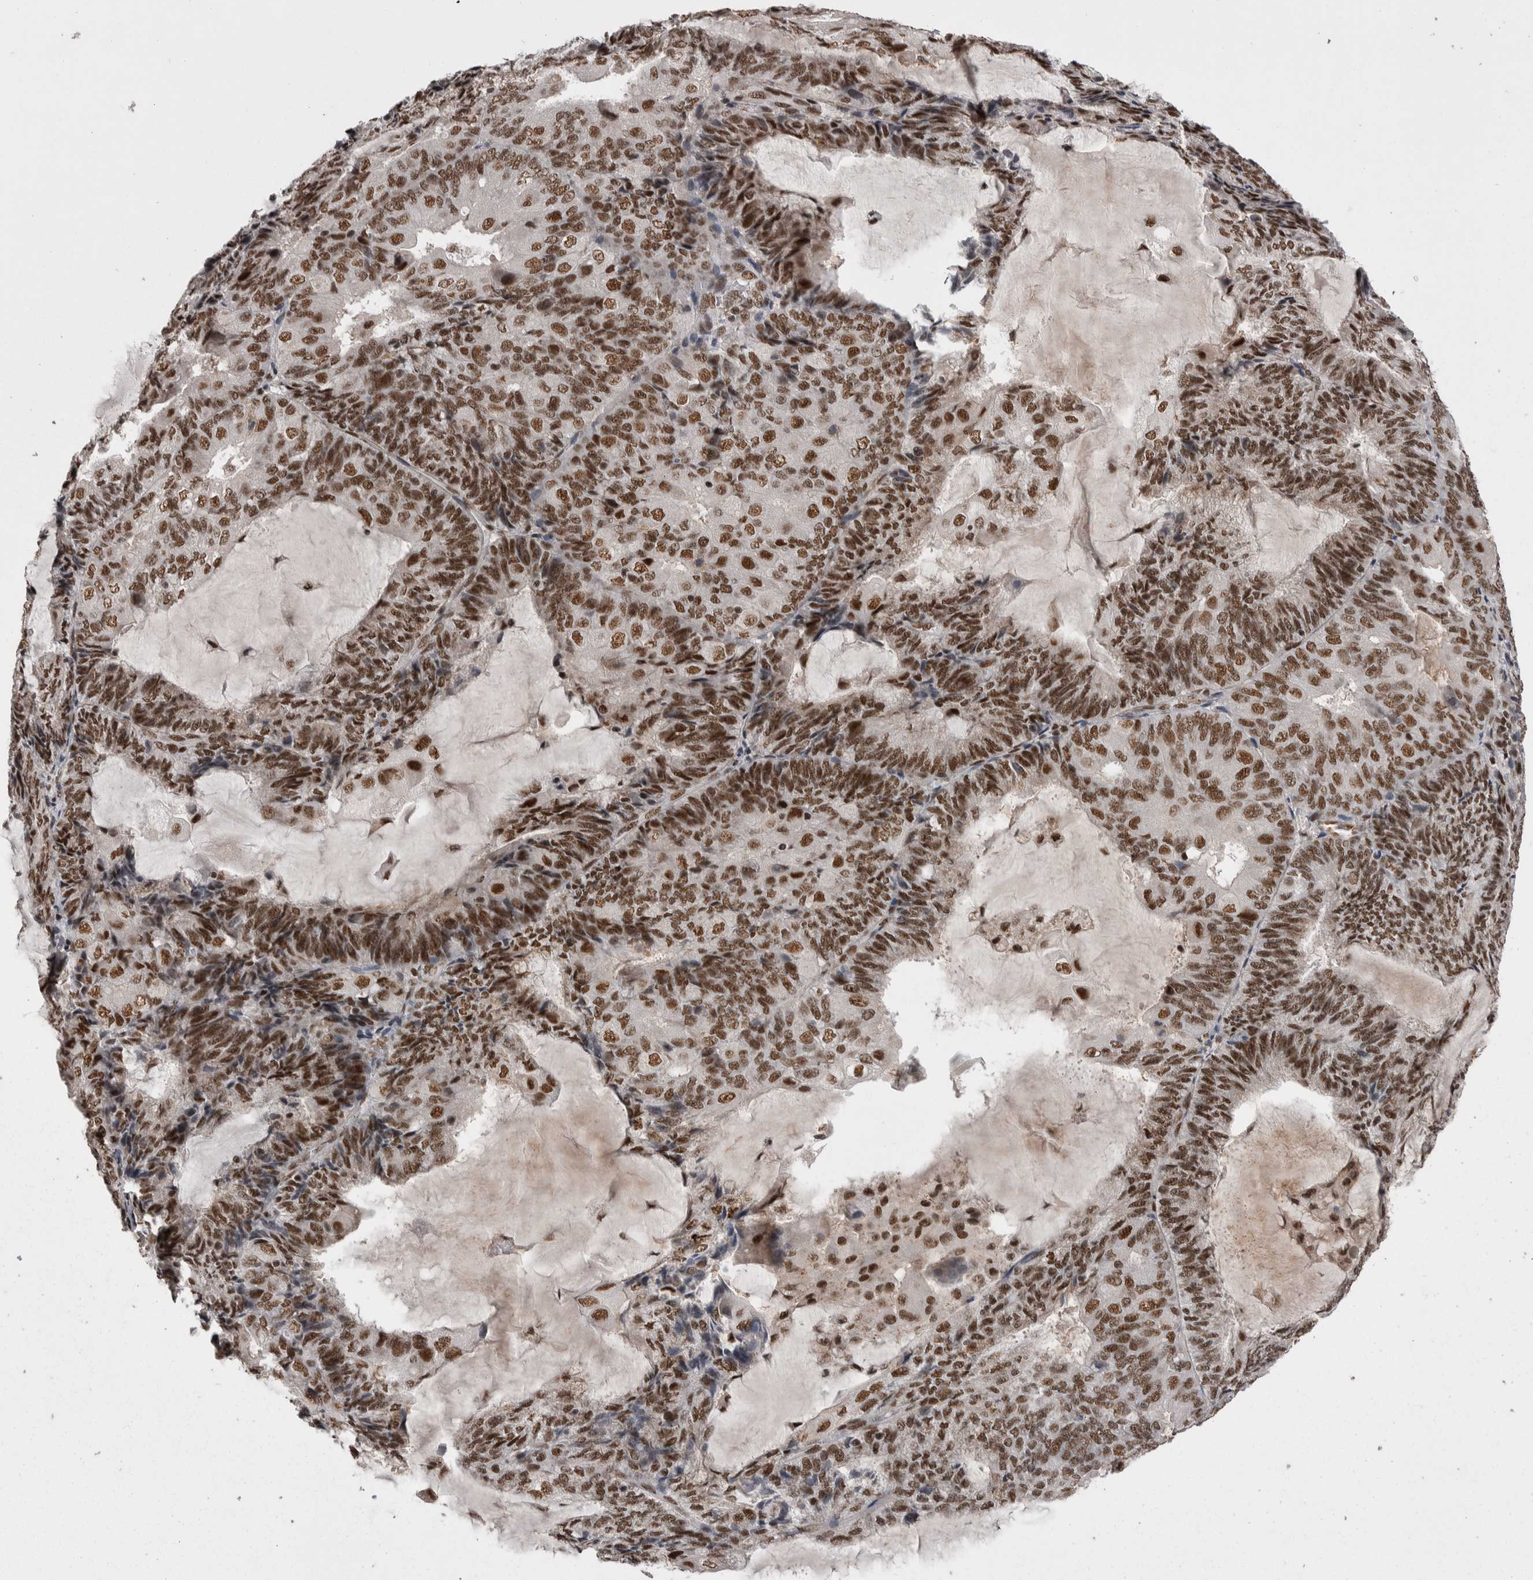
{"staining": {"intensity": "strong", "quantity": ">75%", "location": "nuclear"}, "tissue": "endometrial cancer", "cell_type": "Tumor cells", "image_type": "cancer", "snomed": [{"axis": "morphology", "description": "Adenocarcinoma, NOS"}, {"axis": "topography", "description": "Endometrium"}], "caption": "Endometrial cancer stained for a protein (brown) reveals strong nuclear positive expression in approximately >75% of tumor cells.", "gene": "DMTF1", "patient": {"sex": "female", "age": 81}}